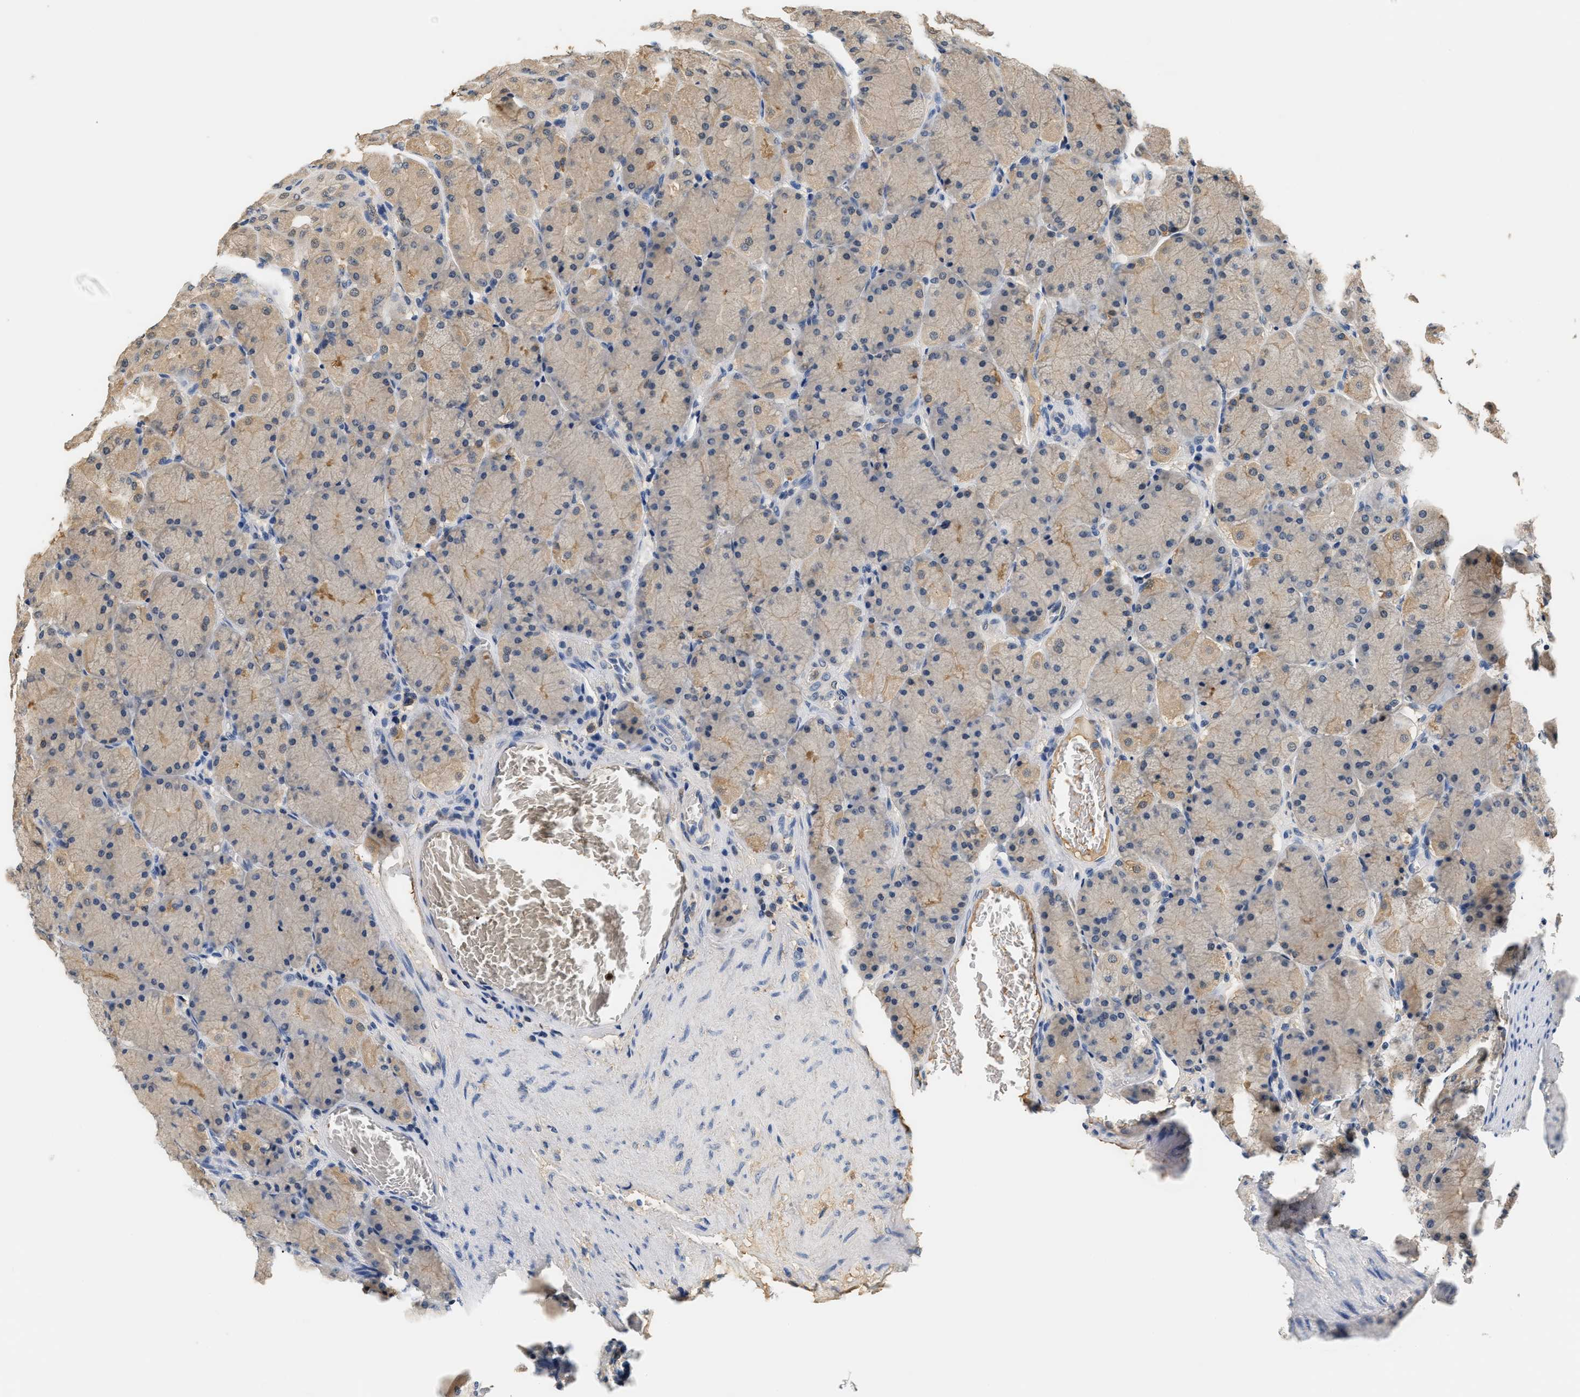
{"staining": {"intensity": "weak", "quantity": ">75%", "location": "cytoplasmic/membranous"}, "tissue": "stomach", "cell_type": "Glandular cells", "image_type": "normal", "snomed": [{"axis": "morphology", "description": "Normal tissue, NOS"}, {"axis": "topography", "description": "Stomach, upper"}], "caption": "Immunohistochemical staining of benign human stomach exhibits weak cytoplasmic/membranous protein expression in about >75% of glandular cells. Using DAB (3,3'-diaminobenzidine) (brown) and hematoxylin (blue) stains, captured at high magnification using brightfield microscopy.", "gene": "GPI", "patient": {"sex": "female", "age": 56}}